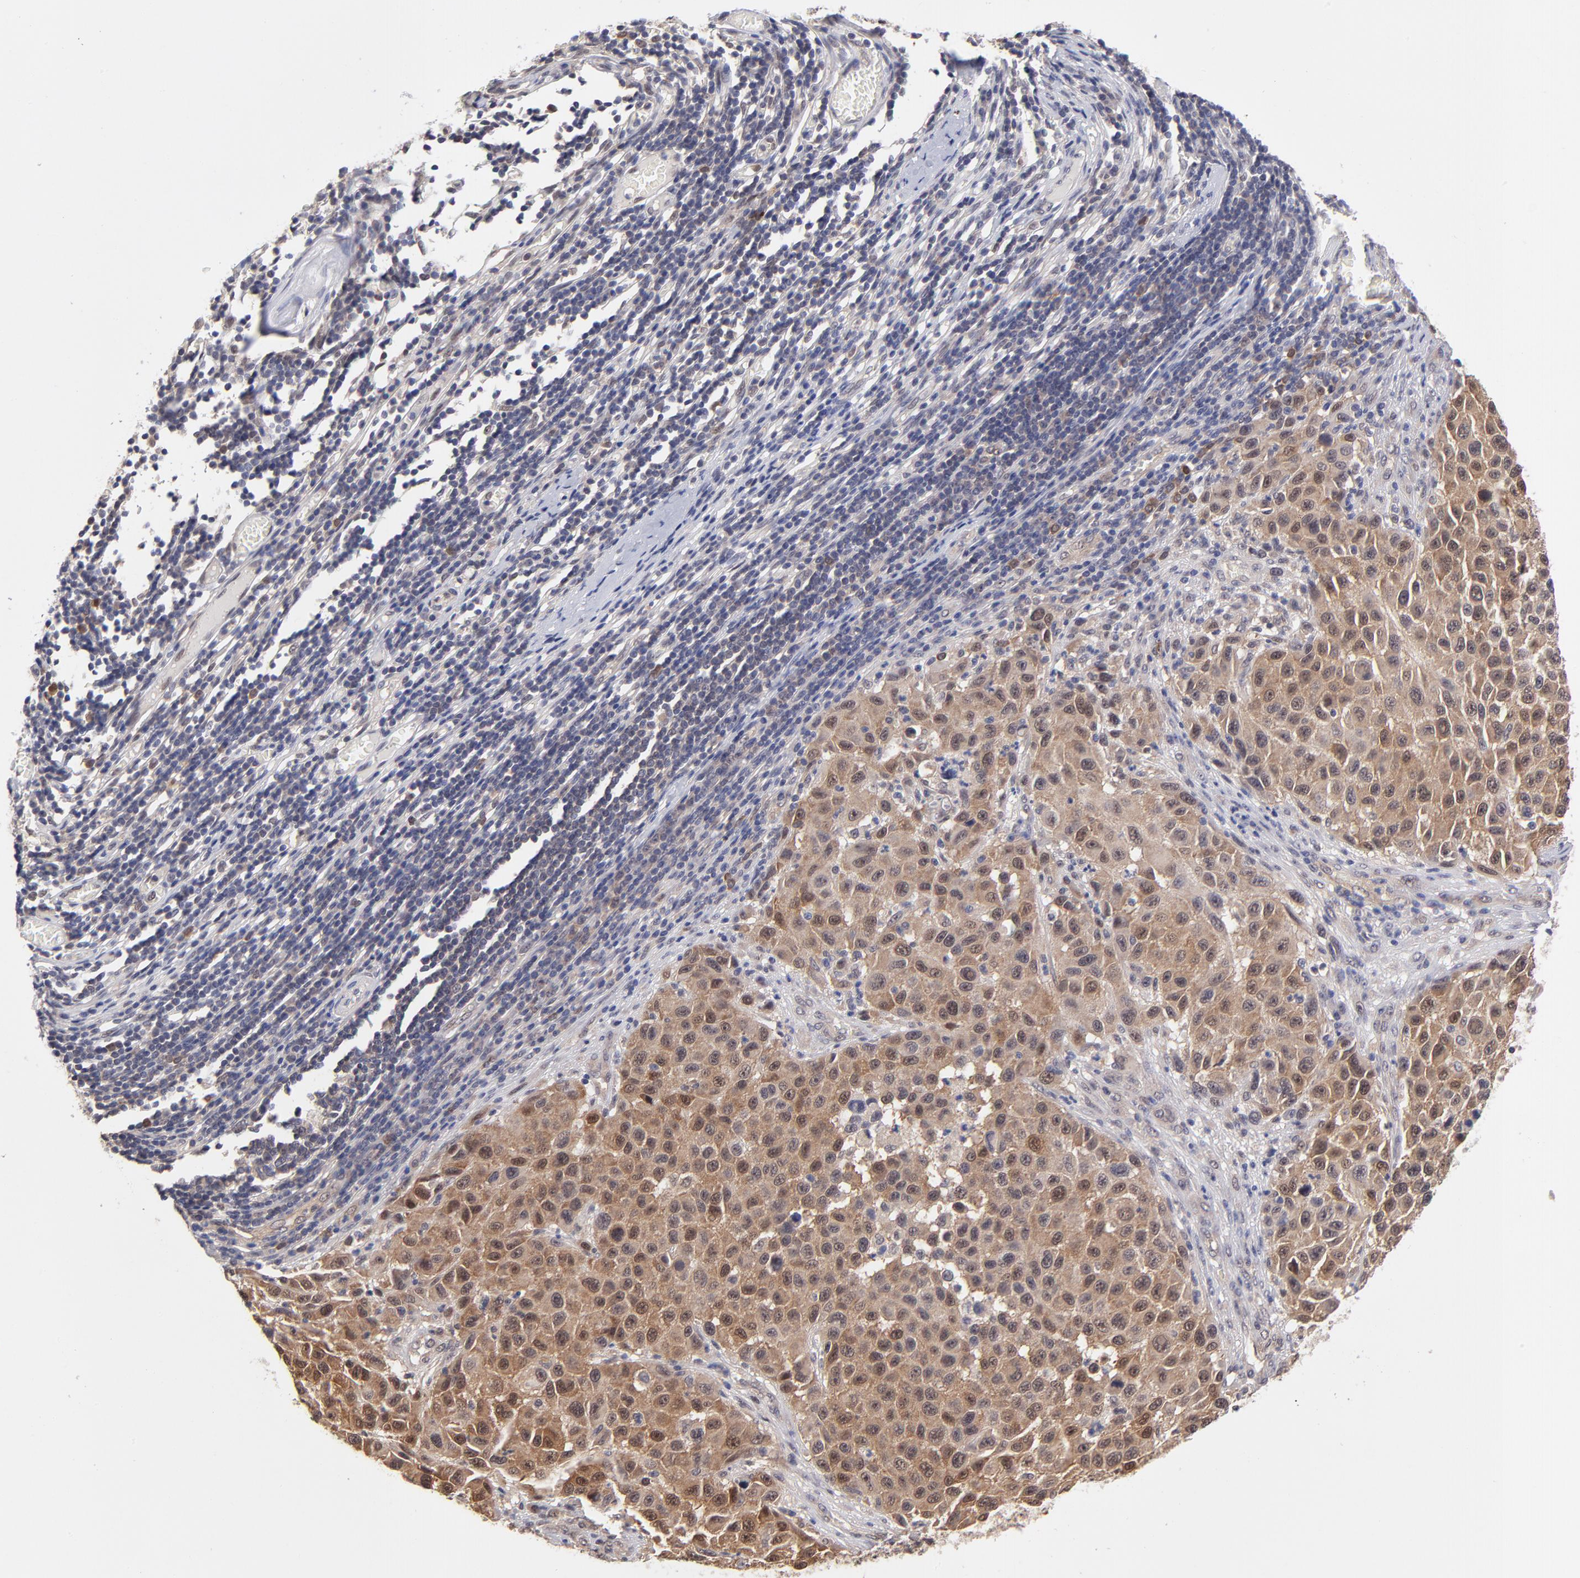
{"staining": {"intensity": "strong", "quantity": ">75%", "location": "cytoplasmic/membranous,nuclear"}, "tissue": "melanoma", "cell_type": "Tumor cells", "image_type": "cancer", "snomed": [{"axis": "morphology", "description": "Malignant melanoma, Metastatic site"}, {"axis": "topography", "description": "Lymph node"}], "caption": "IHC histopathology image of melanoma stained for a protein (brown), which reveals high levels of strong cytoplasmic/membranous and nuclear staining in approximately >75% of tumor cells.", "gene": "UBE2E3", "patient": {"sex": "male", "age": 61}}